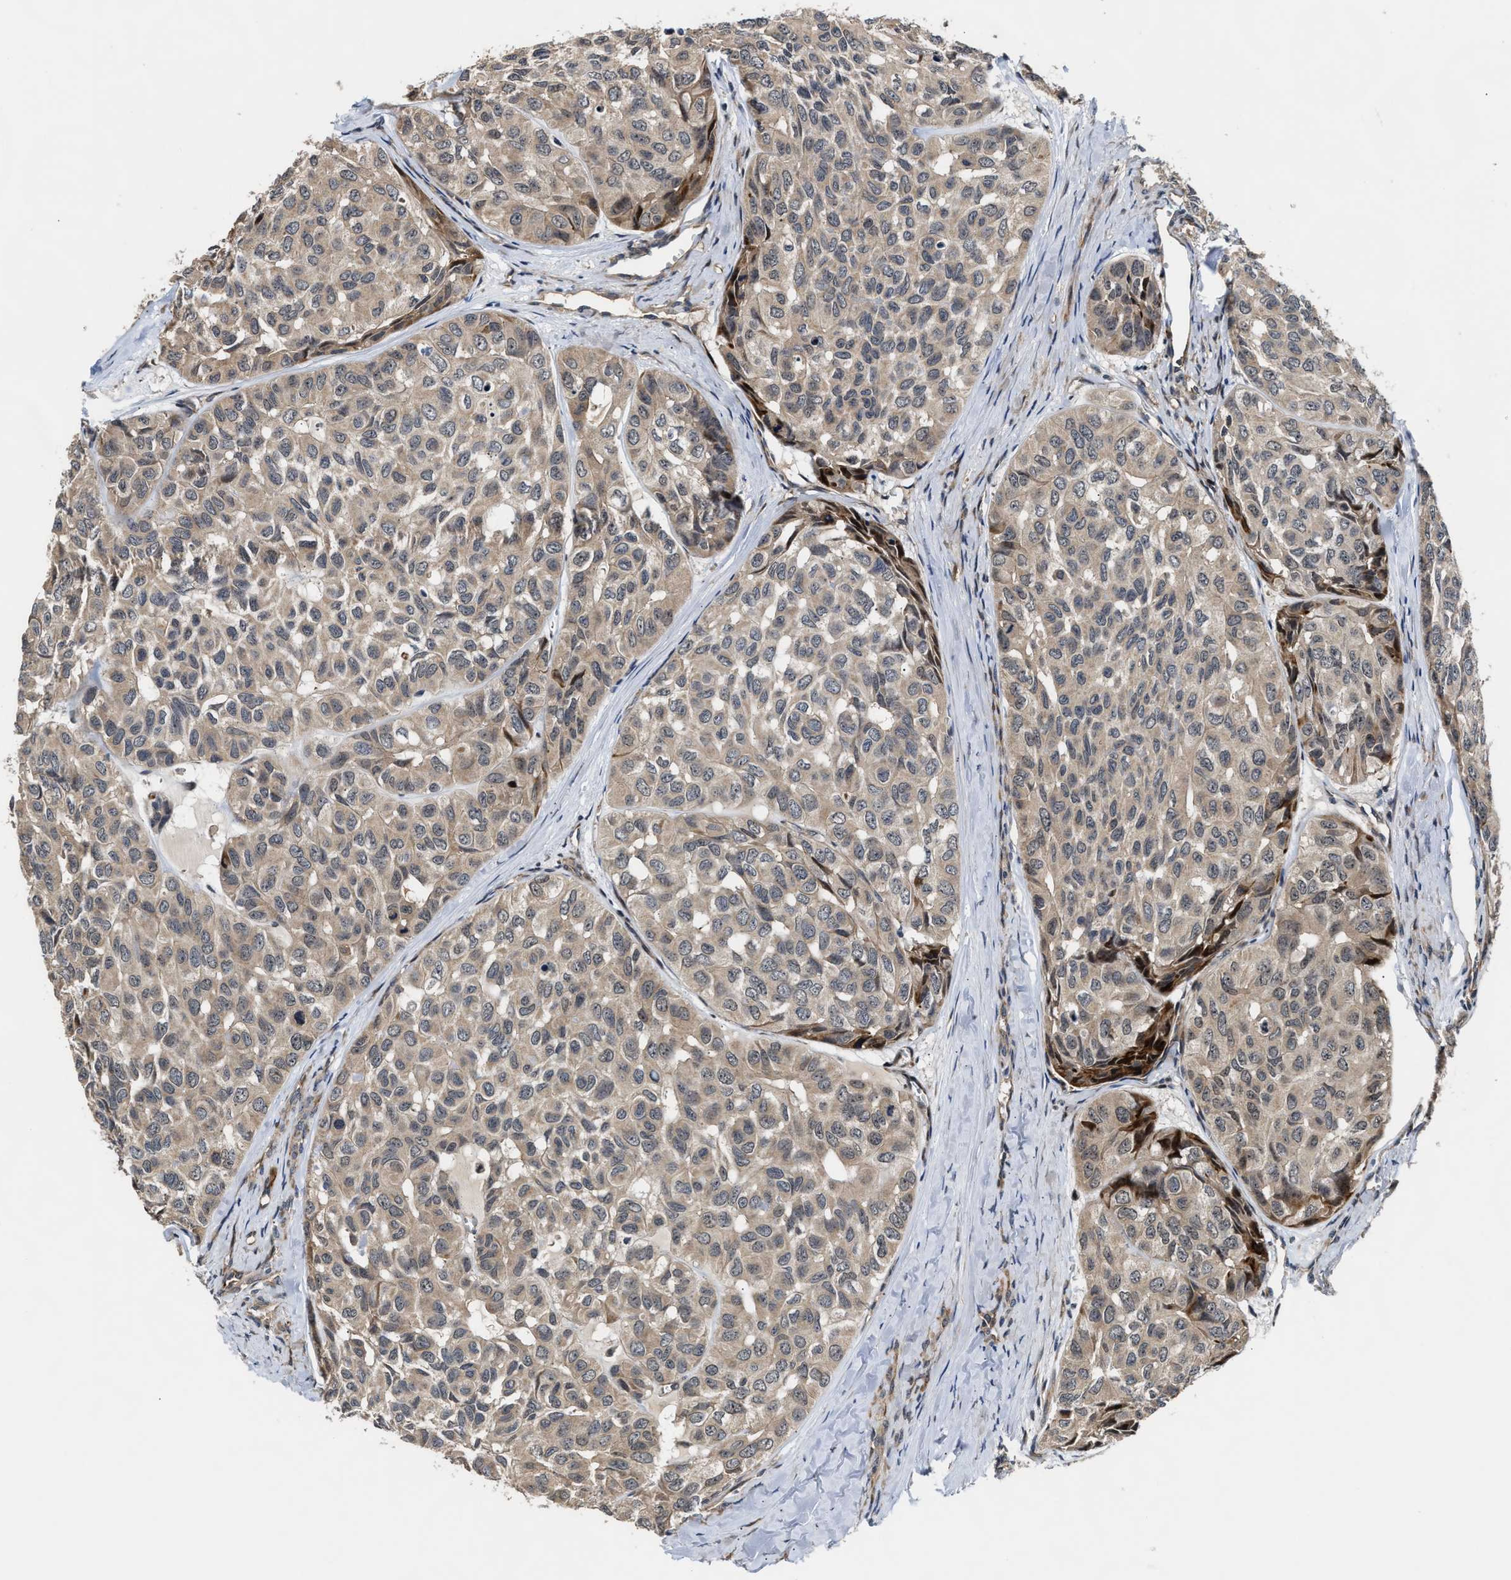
{"staining": {"intensity": "weak", "quantity": "<25%", "location": "cytoplasmic/membranous"}, "tissue": "head and neck cancer", "cell_type": "Tumor cells", "image_type": "cancer", "snomed": [{"axis": "morphology", "description": "Adenocarcinoma, NOS"}, {"axis": "topography", "description": "Salivary gland, NOS"}, {"axis": "topography", "description": "Head-Neck"}], "caption": "Head and neck cancer (adenocarcinoma) was stained to show a protein in brown. There is no significant staining in tumor cells. Brightfield microscopy of IHC stained with DAB (brown) and hematoxylin (blue), captured at high magnification.", "gene": "ALDH3A2", "patient": {"sex": "female", "age": 76}}